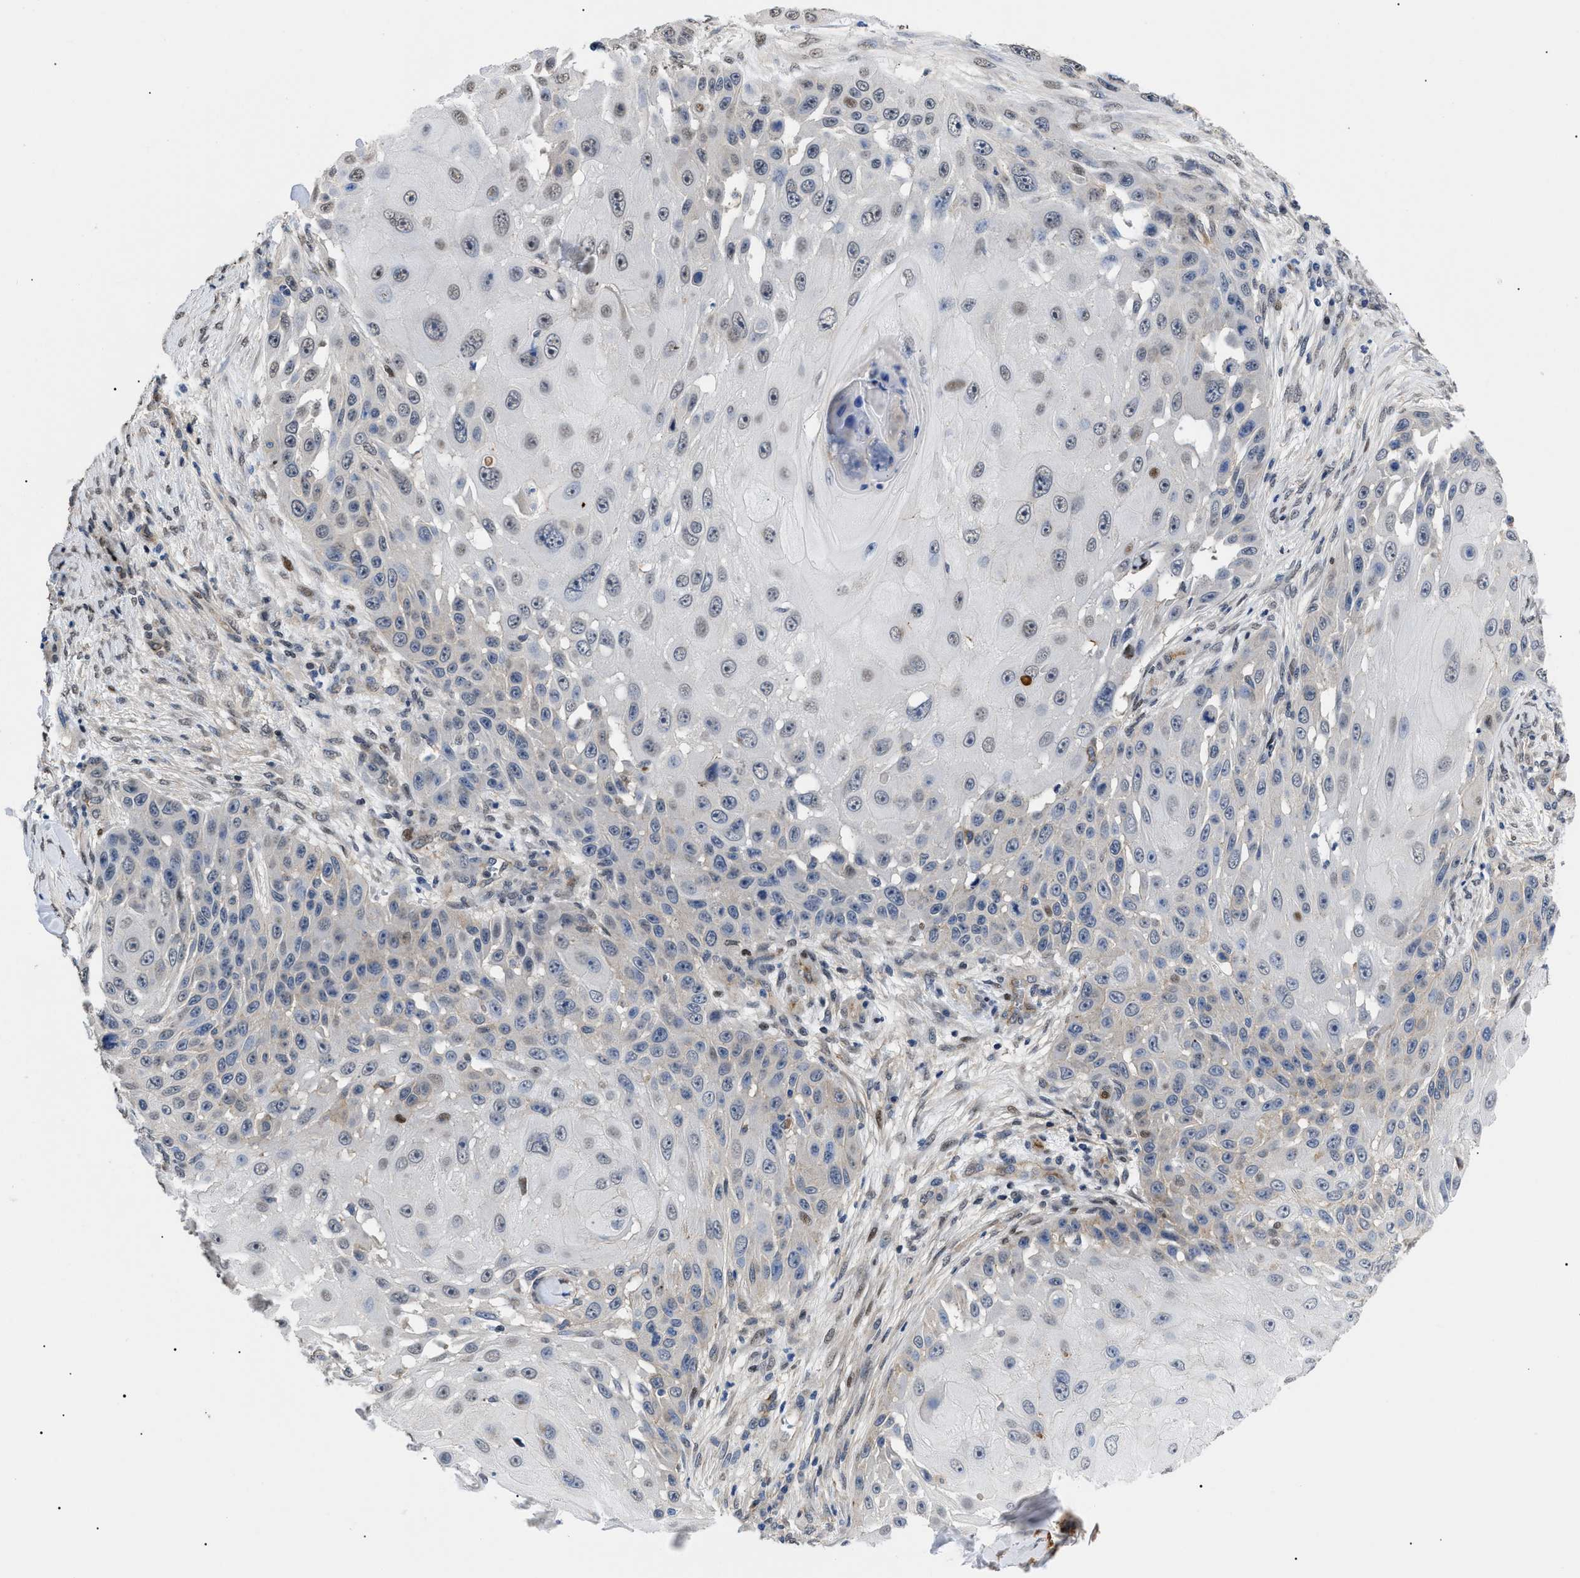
{"staining": {"intensity": "weak", "quantity": "<25%", "location": "nuclear"}, "tissue": "skin cancer", "cell_type": "Tumor cells", "image_type": "cancer", "snomed": [{"axis": "morphology", "description": "Squamous cell carcinoma, NOS"}, {"axis": "topography", "description": "Skin"}], "caption": "Tumor cells show no significant positivity in skin squamous cell carcinoma.", "gene": "SFXN5", "patient": {"sex": "female", "age": 44}}